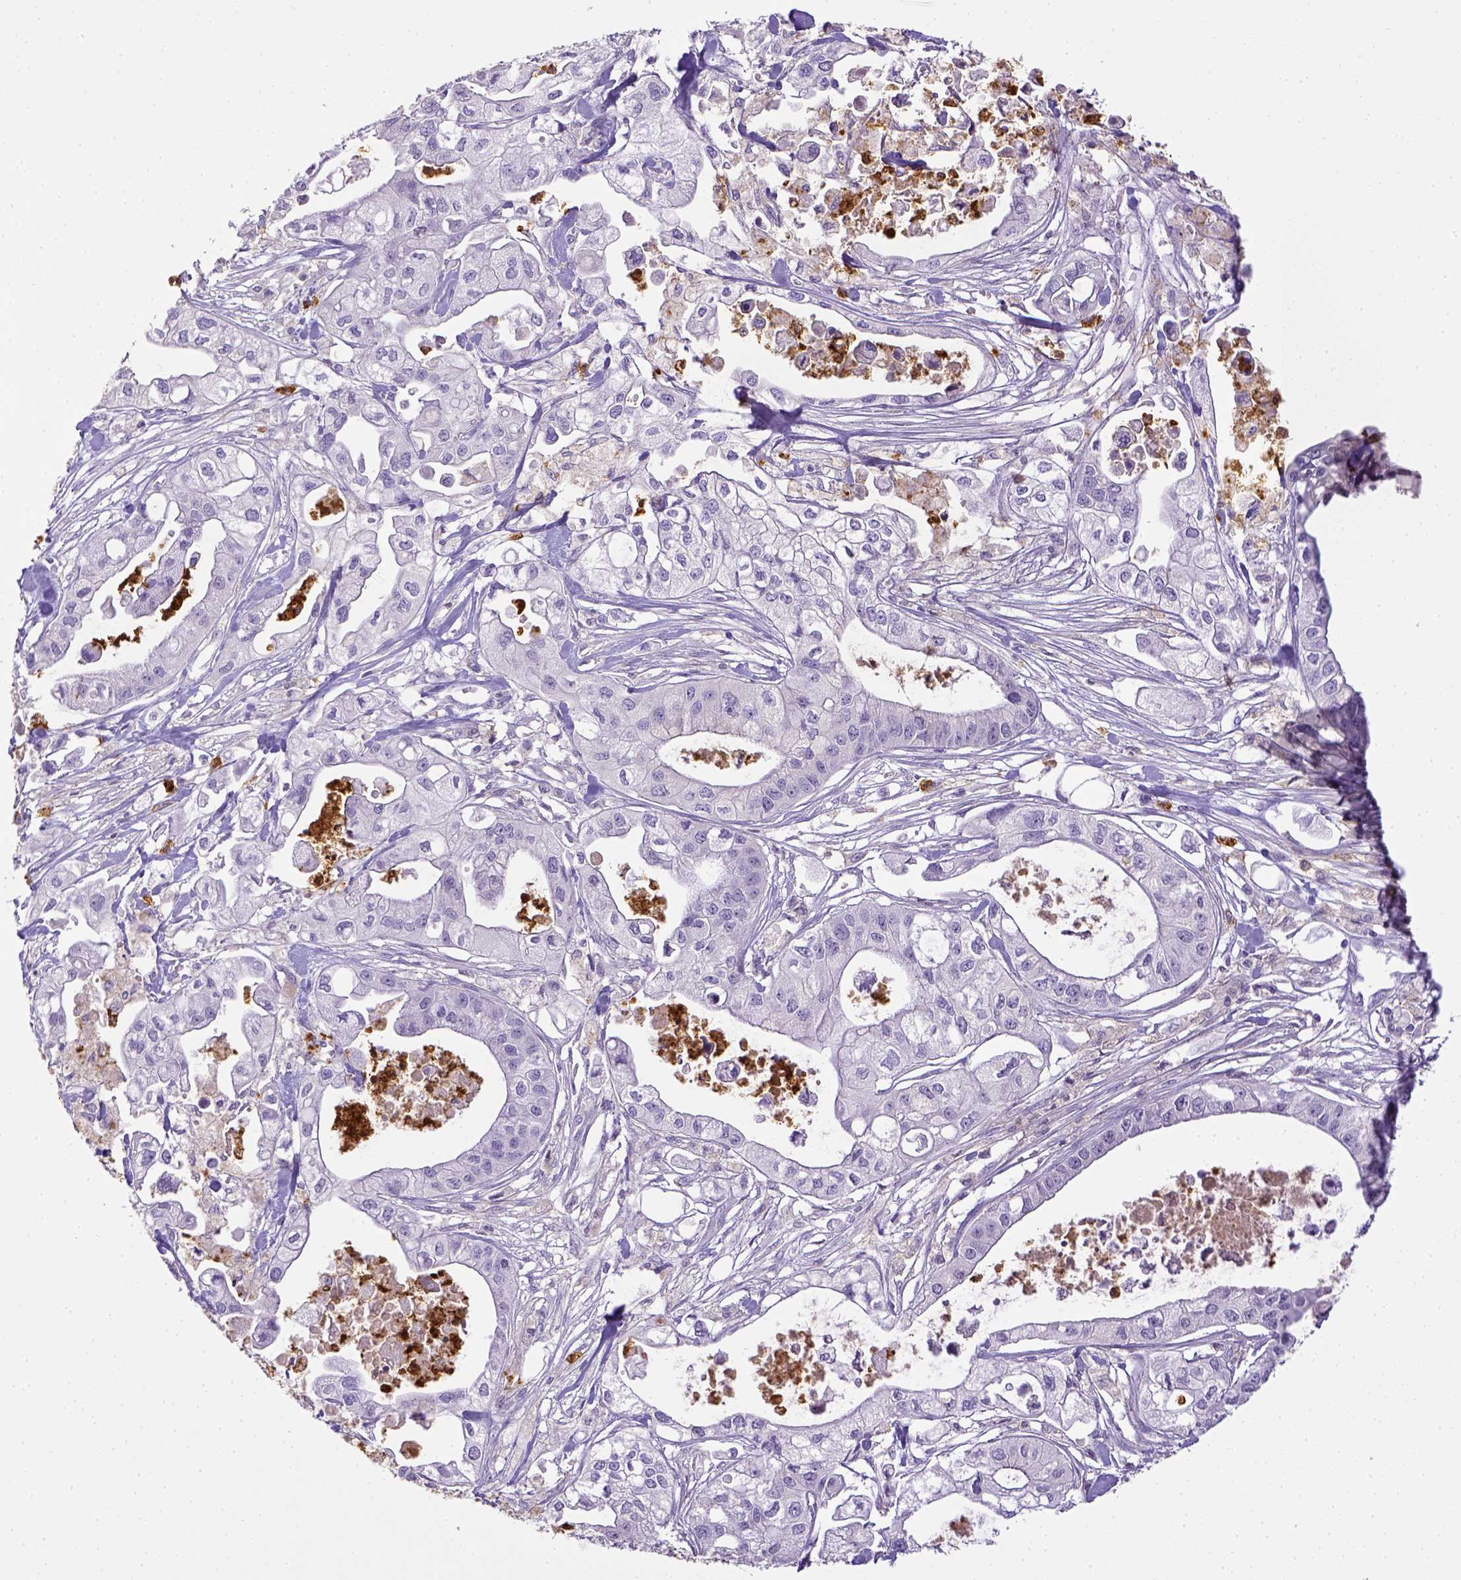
{"staining": {"intensity": "negative", "quantity": "none", "location": "none"}, "tissue": "pancreatic cancer", "cell_type": "Tumor cells", "image_type": "cancer", "snomed": [{"axis": "morphology", "description": "Adenocarcinoma, NOS"}, {"axis": "topography", "description": "Pancreas"}], "caption": "Tumor cells show no significant staining in adenocarcinoma (pancreatic).", "gene": "ITGAM", "patient": {"sex": "male", "age": 70}}